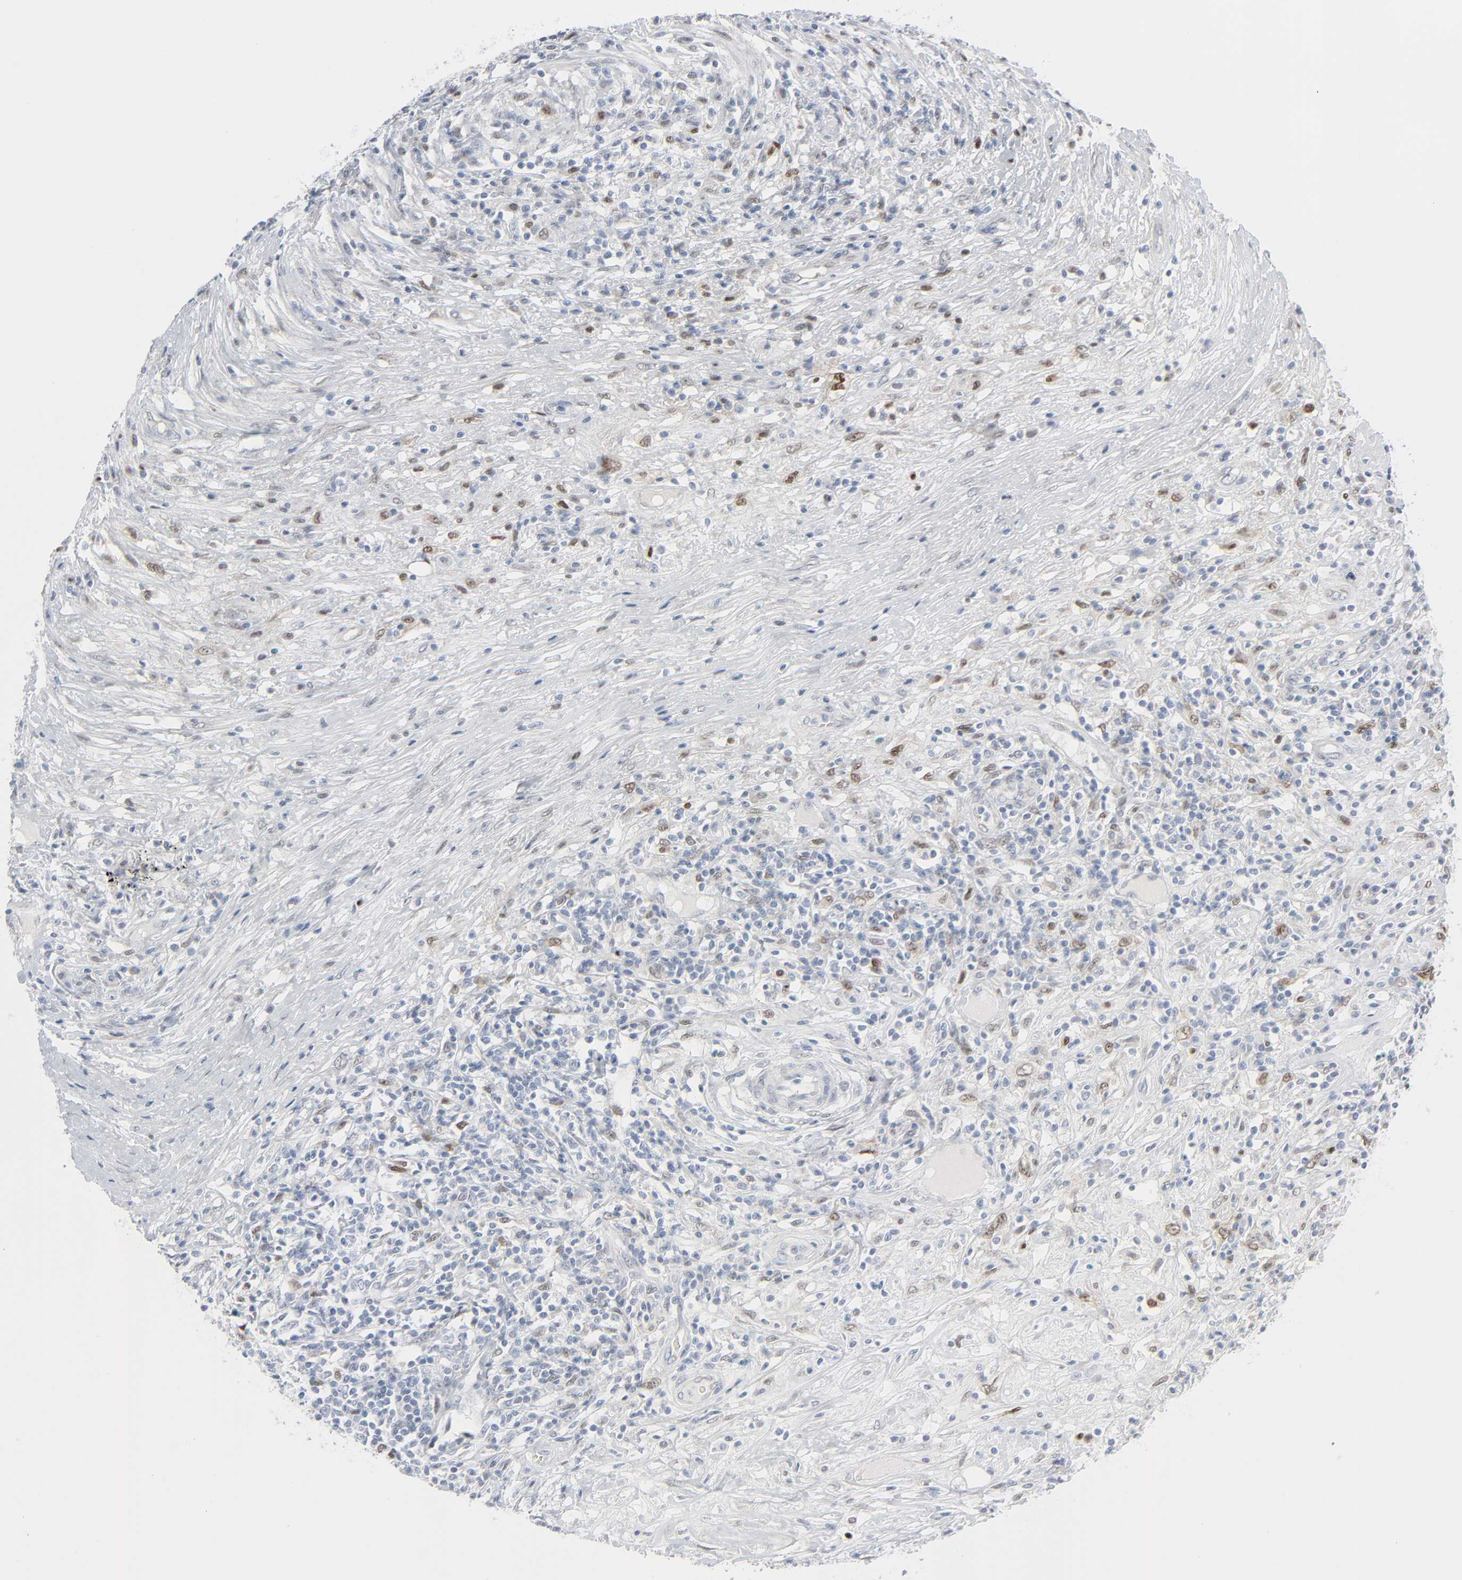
{"staining": {"intensity": "weak", "quantity": "<25%", "location": "nuclear"}, "tissue": "lymphoma", "cell_type": "Tumor cells", "image_type": "cancer", "snomed": [{"axis": "morphology", "description": "Malignant lymphoma, non-Hodgkin's type, High grade"}, {"axis": "topography", "description": "Lymph node"}], "caption": "There is no significant staining in tumor cells of lymphoma.", "gene": "MITF", "patient": {"sex": "female", "age": 84}}